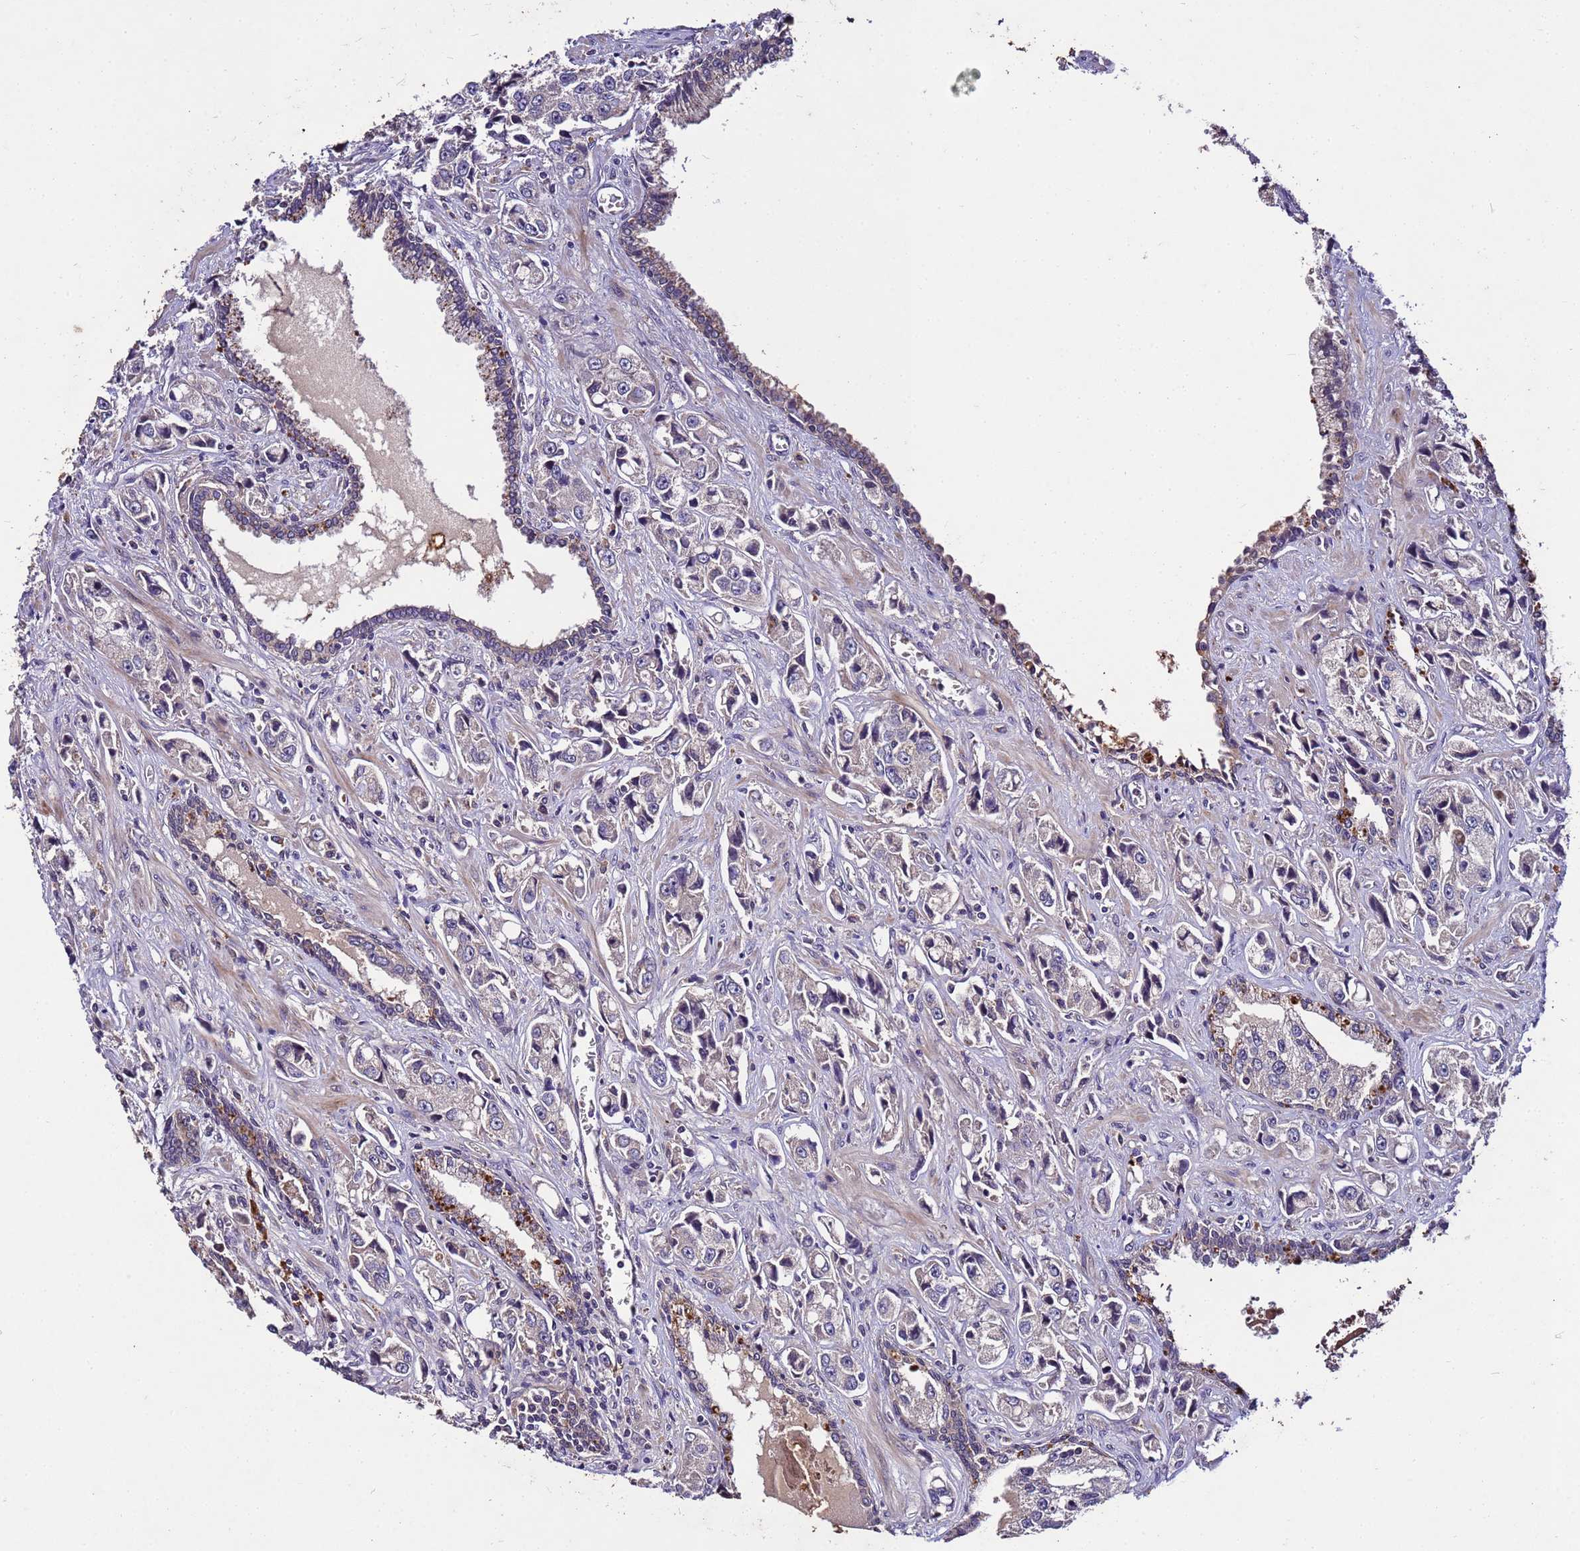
{"staining": {"intensity": "negative", "quantity": "none", "location": "none"}, "tissue": "prostate cancer", "cell_type": "Tumor cells", "image_type": "cancer", "snomed": [{"axis": "morphology", "description": "Adenocarcinoma, High grade"}, {"axis": "topography", "description": "Prostate"}], "caption": "High power microscopy photomicrograph of an IHC micrograph of high-grade adenocarcinoma (prostate), revealing no significant staining in tumor cells.", "gene": "GSPT2", "patient": {"sex": "male", "age": 74}}